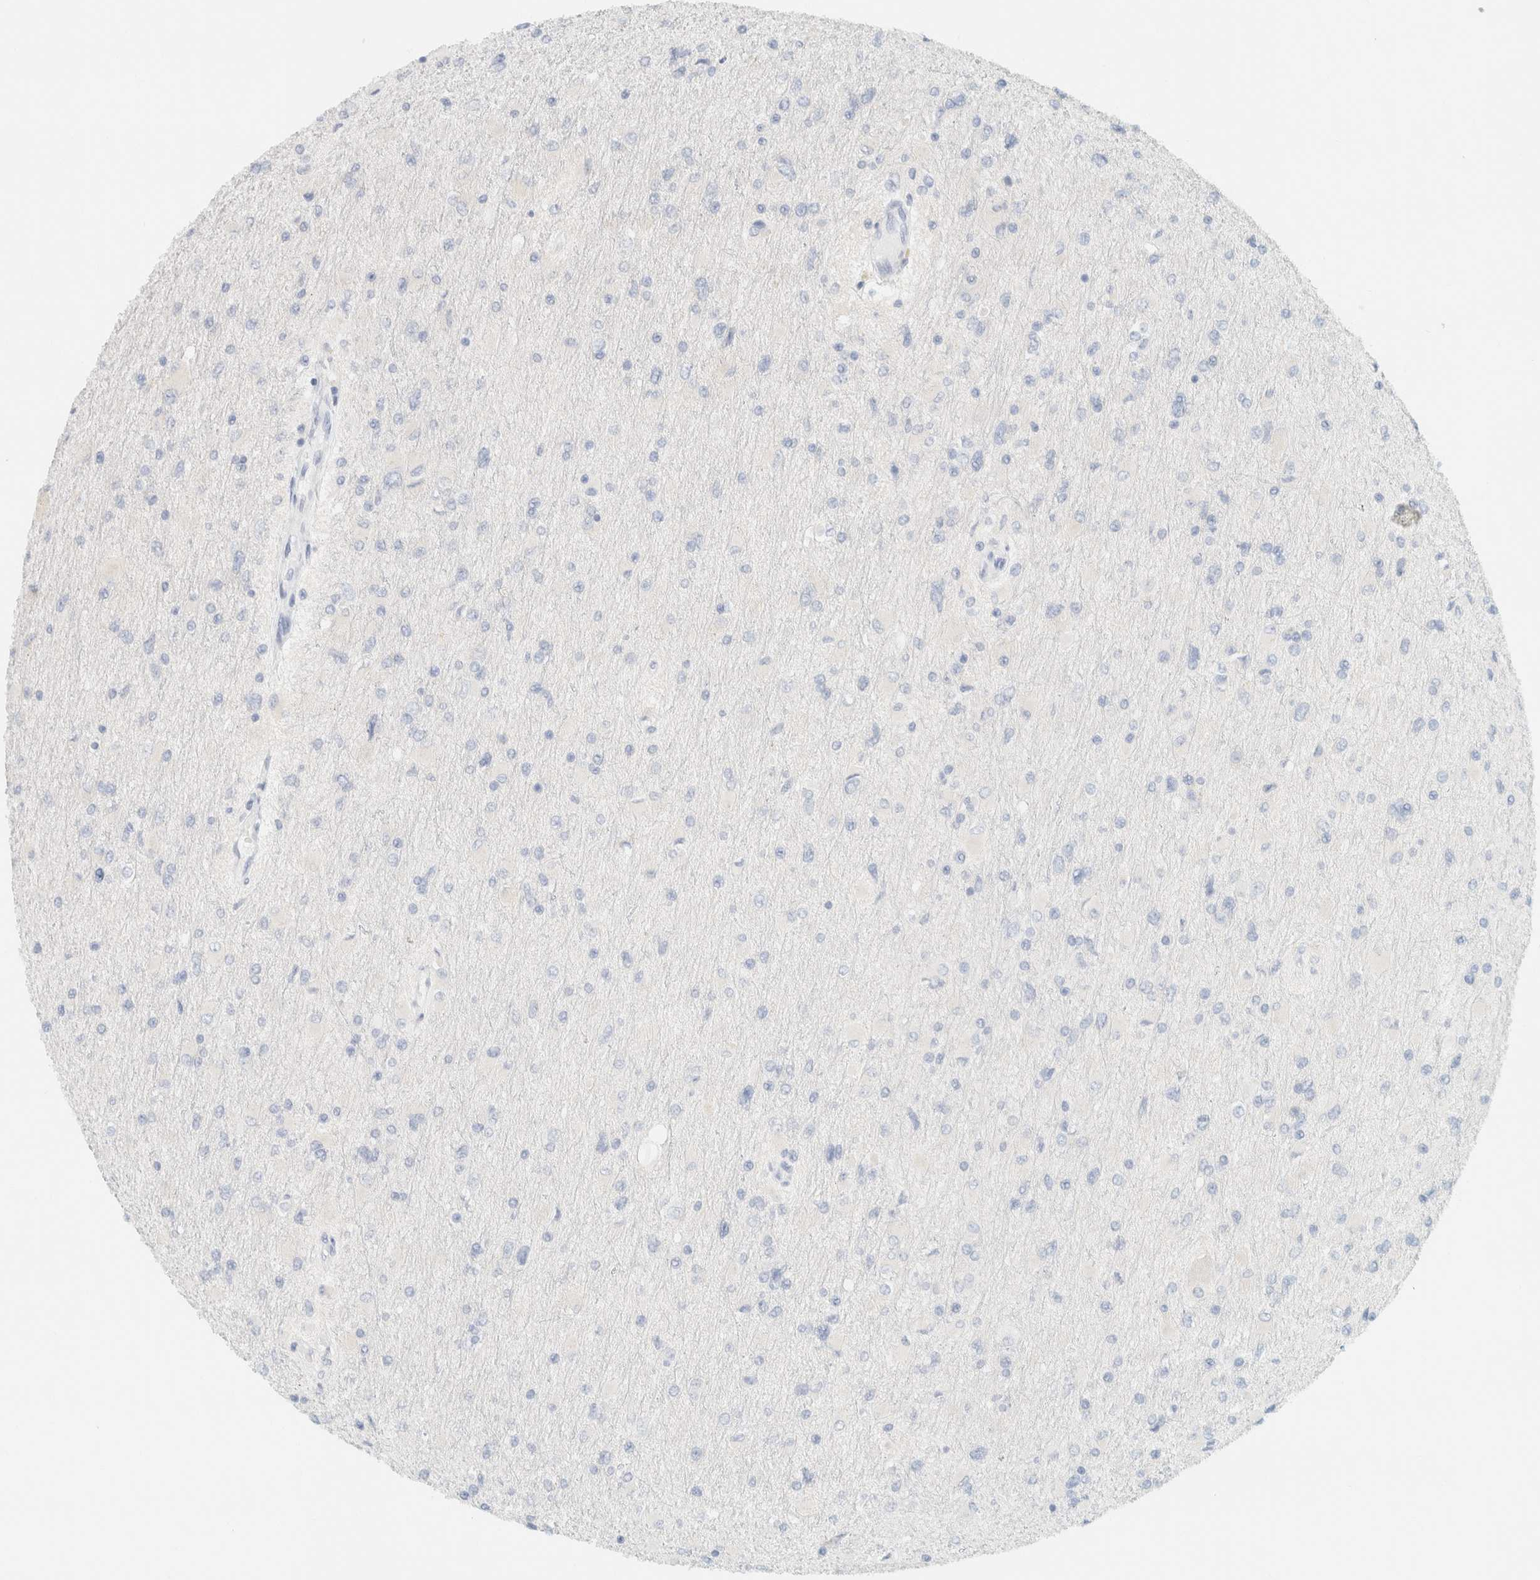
{"staining": {"intensity": "negative", "quantity": "none", "location": "none"}, "tissue": "glioma", "cell_type": "Tumor cells", "image_type": "cancer", "snomed": [{"axis": "morphology", "description": "Glioma, malignant, High grade"}, {"axis": "topography", "description": "Cerebral cortex"}], "caption": "A photomicrograph of human glioma is negative for staining in tumor cells. (DAB IHC visualized using brightfield microscopy, high magnification).", "gene": "PTGES3L-AARSD1", "patient": {"sex": "female", "age": 36}}